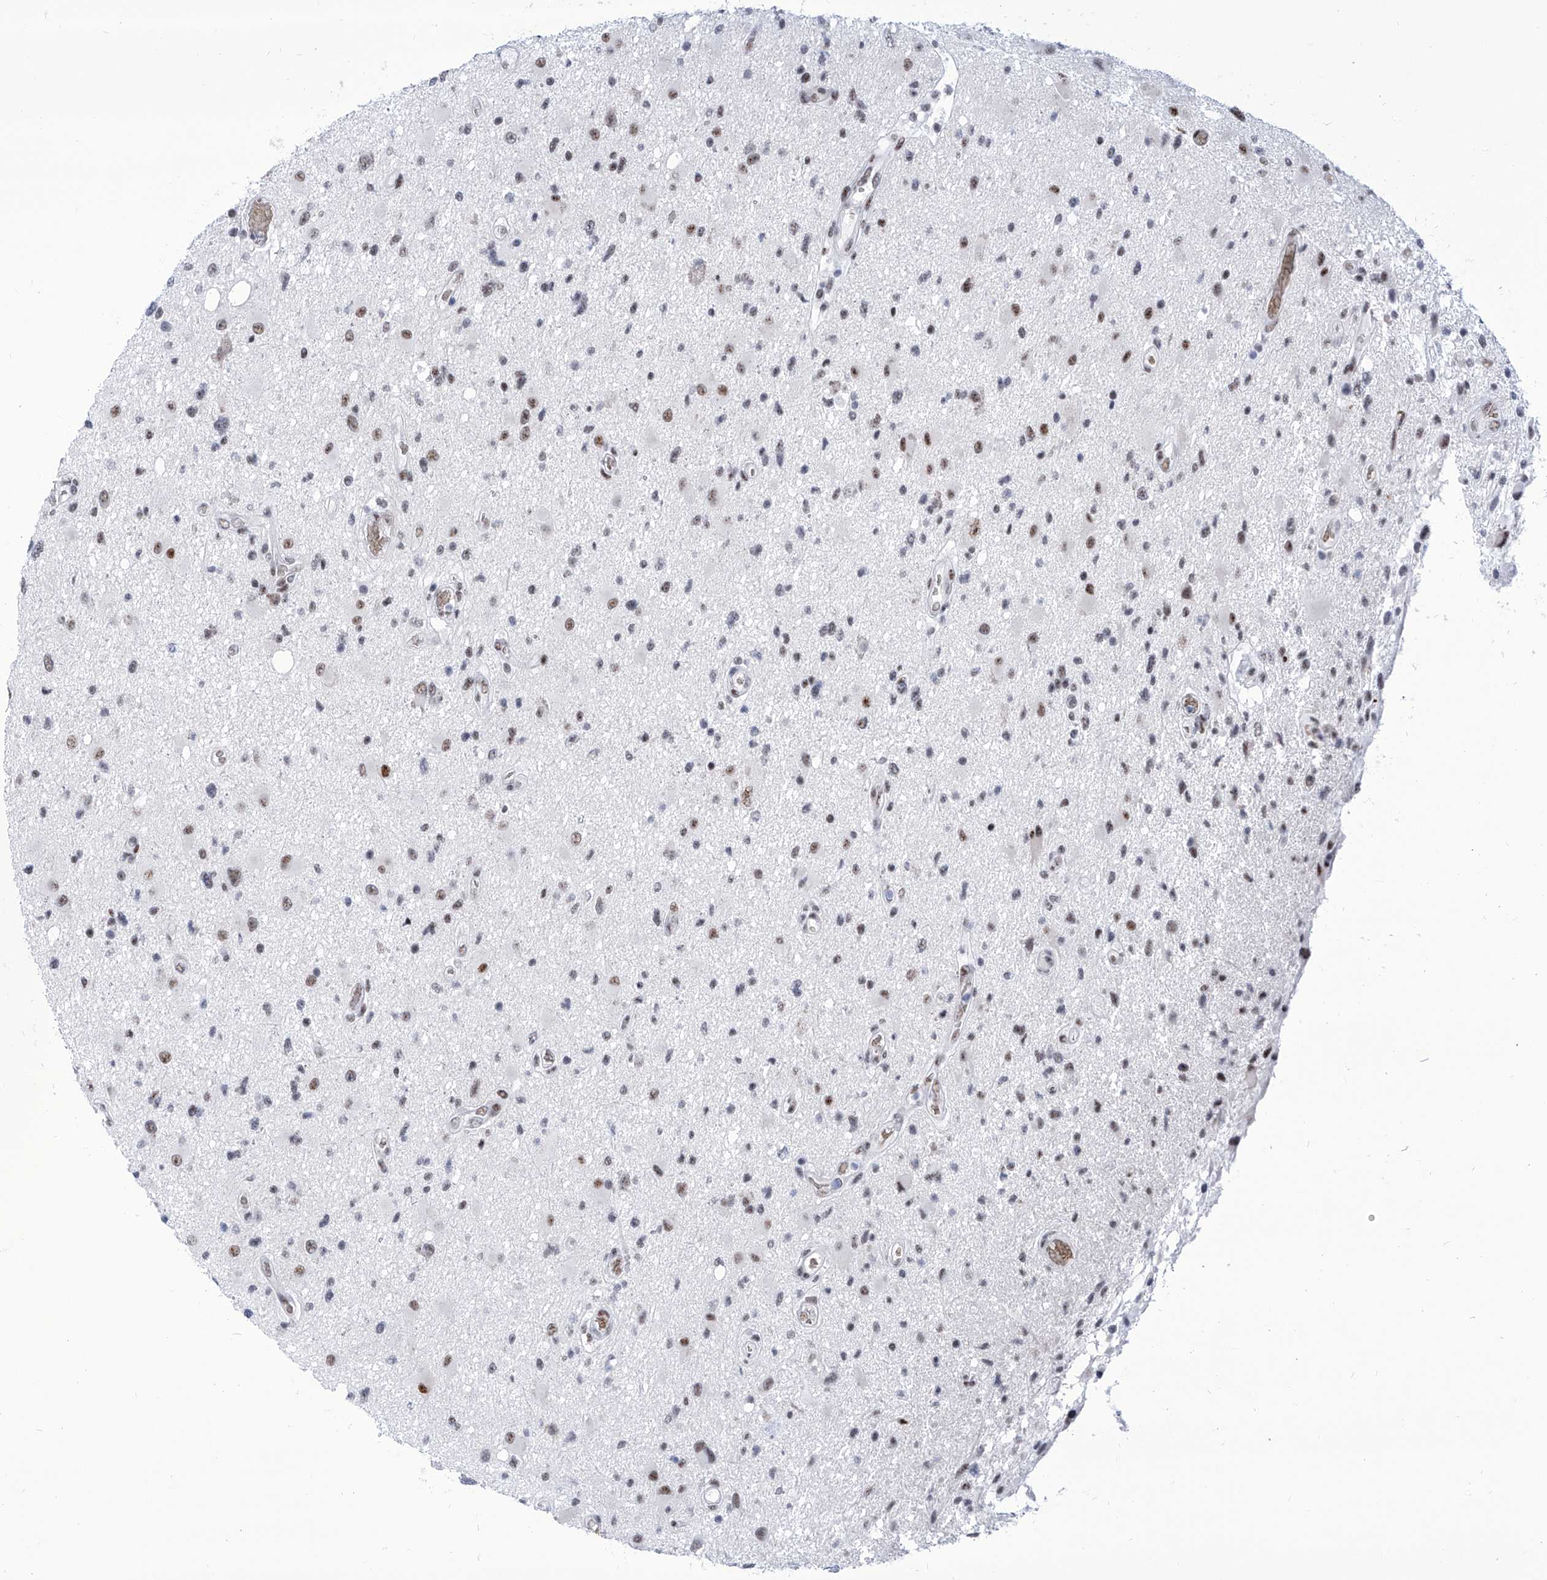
{"staining": {"intensity": "moderate", "quantity": "25%-75%", "location": "nuclear"}, "tissue": "glioma", "cell_type": "Tumor cells", "image_type": "cancer", "snomed": [{"axis": "morphology", "description": "Glioma, malignant, High grade"}, {"axis": "topography", "description": "Brain"}], "caption": "A brown stain highlights moderate nuclear staining of a protein in human glioma tumor cells.", "gene": "SART1", "patient": {"sex": "male", "age": 33}}